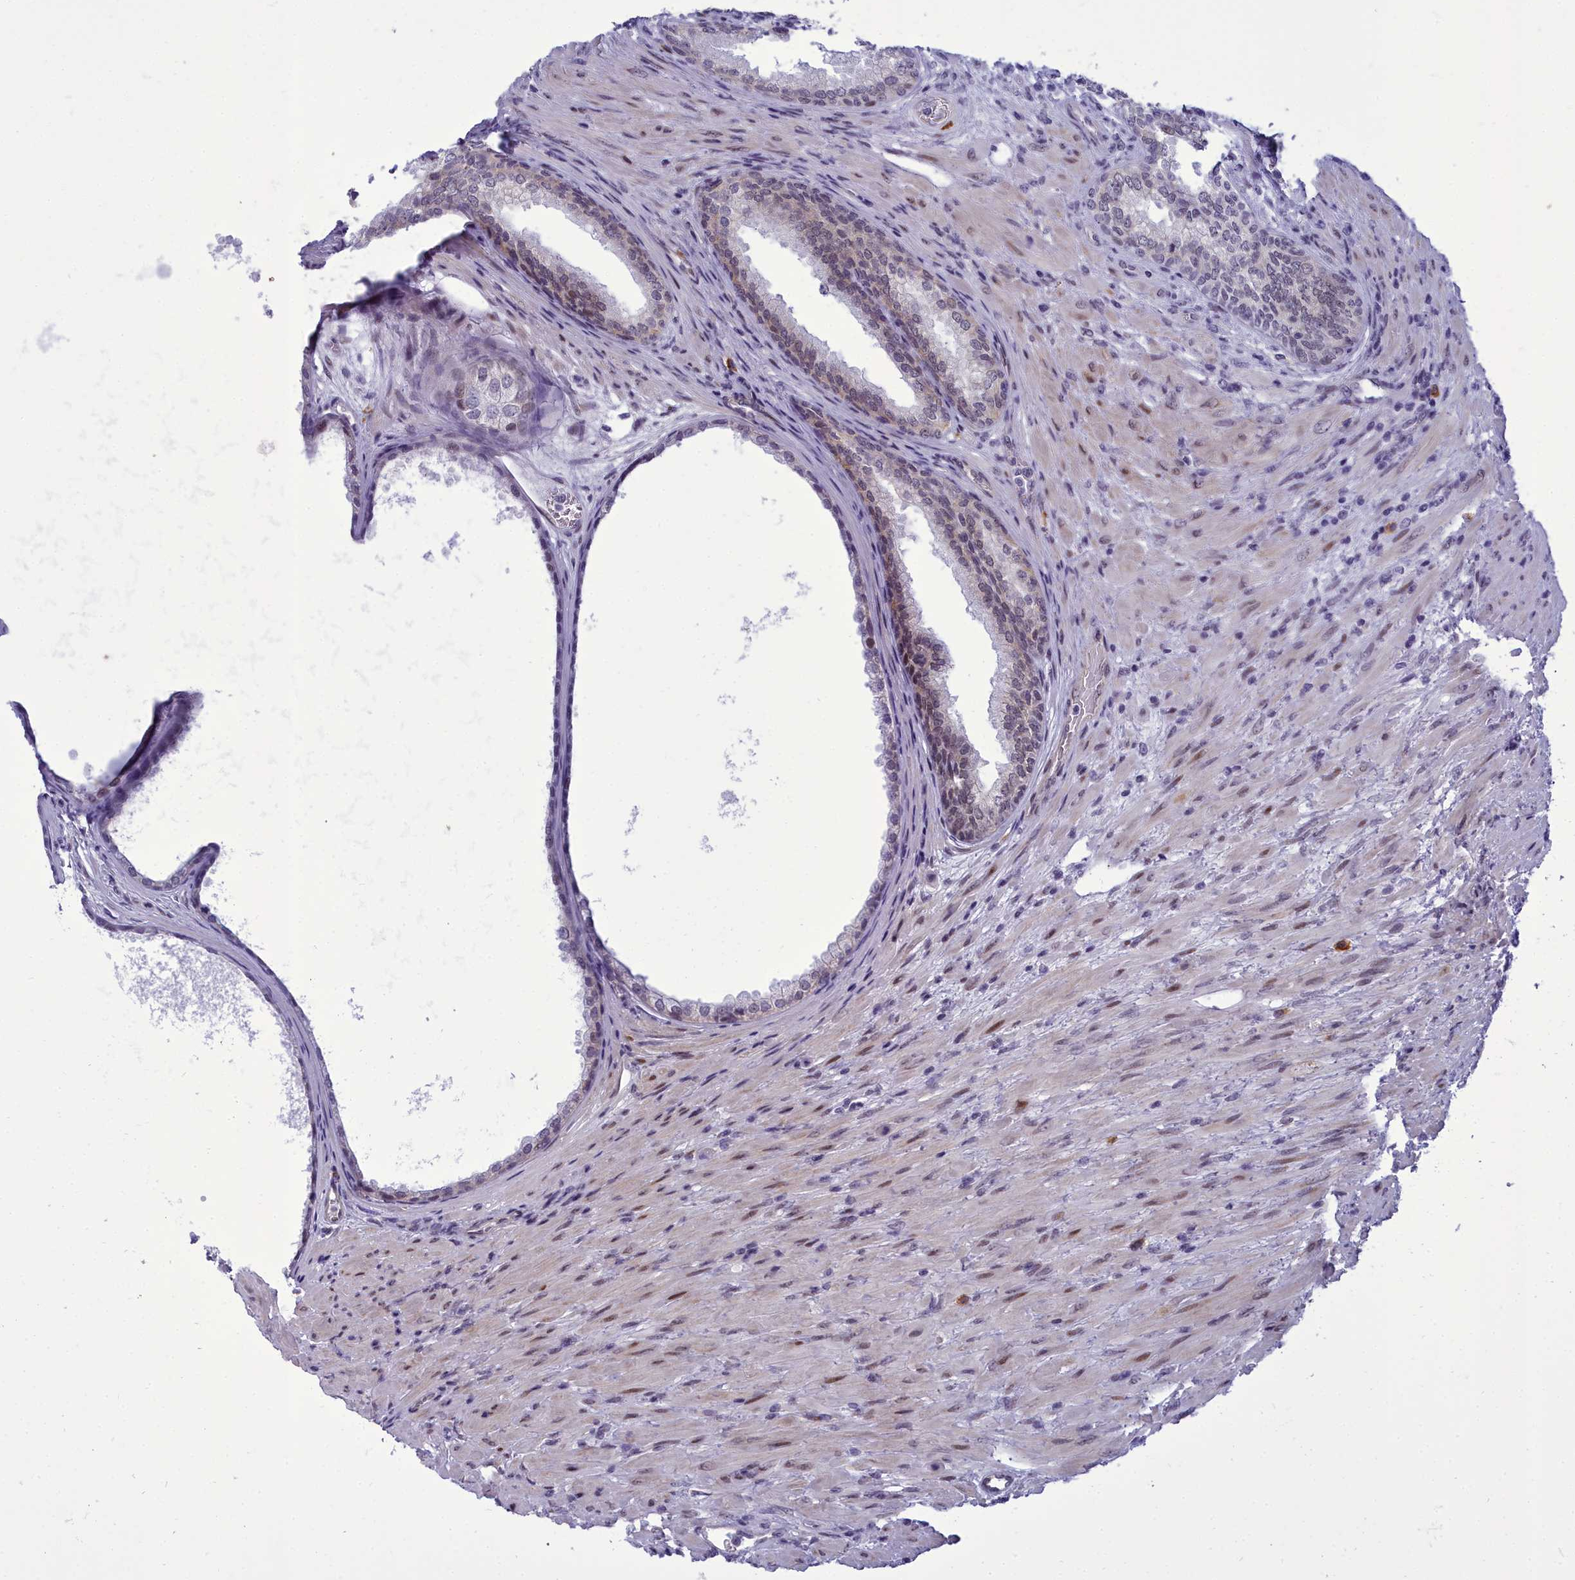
{"staining": {"intensity": "moderate", "quantity": "<25%", "location": "cytoplasmic/membranous"}, "tissue": "prostate", "cell_type": "Glandular cells", "image_type": "normal", "snomed": [{"axis": "morphology", "description": "Normal tissue, NOS"}, {"axis": "topography", "description": "Prostate"}], "caption": "This micrograph exhibits immunohistochemistry (IHC) staining of benign prostate, with low moderate cytoplasmic/membranous positivity in about <25% of glandular cells.", "gene": "CEACAM19", "patient": {"sex": "male", "age": 76}}